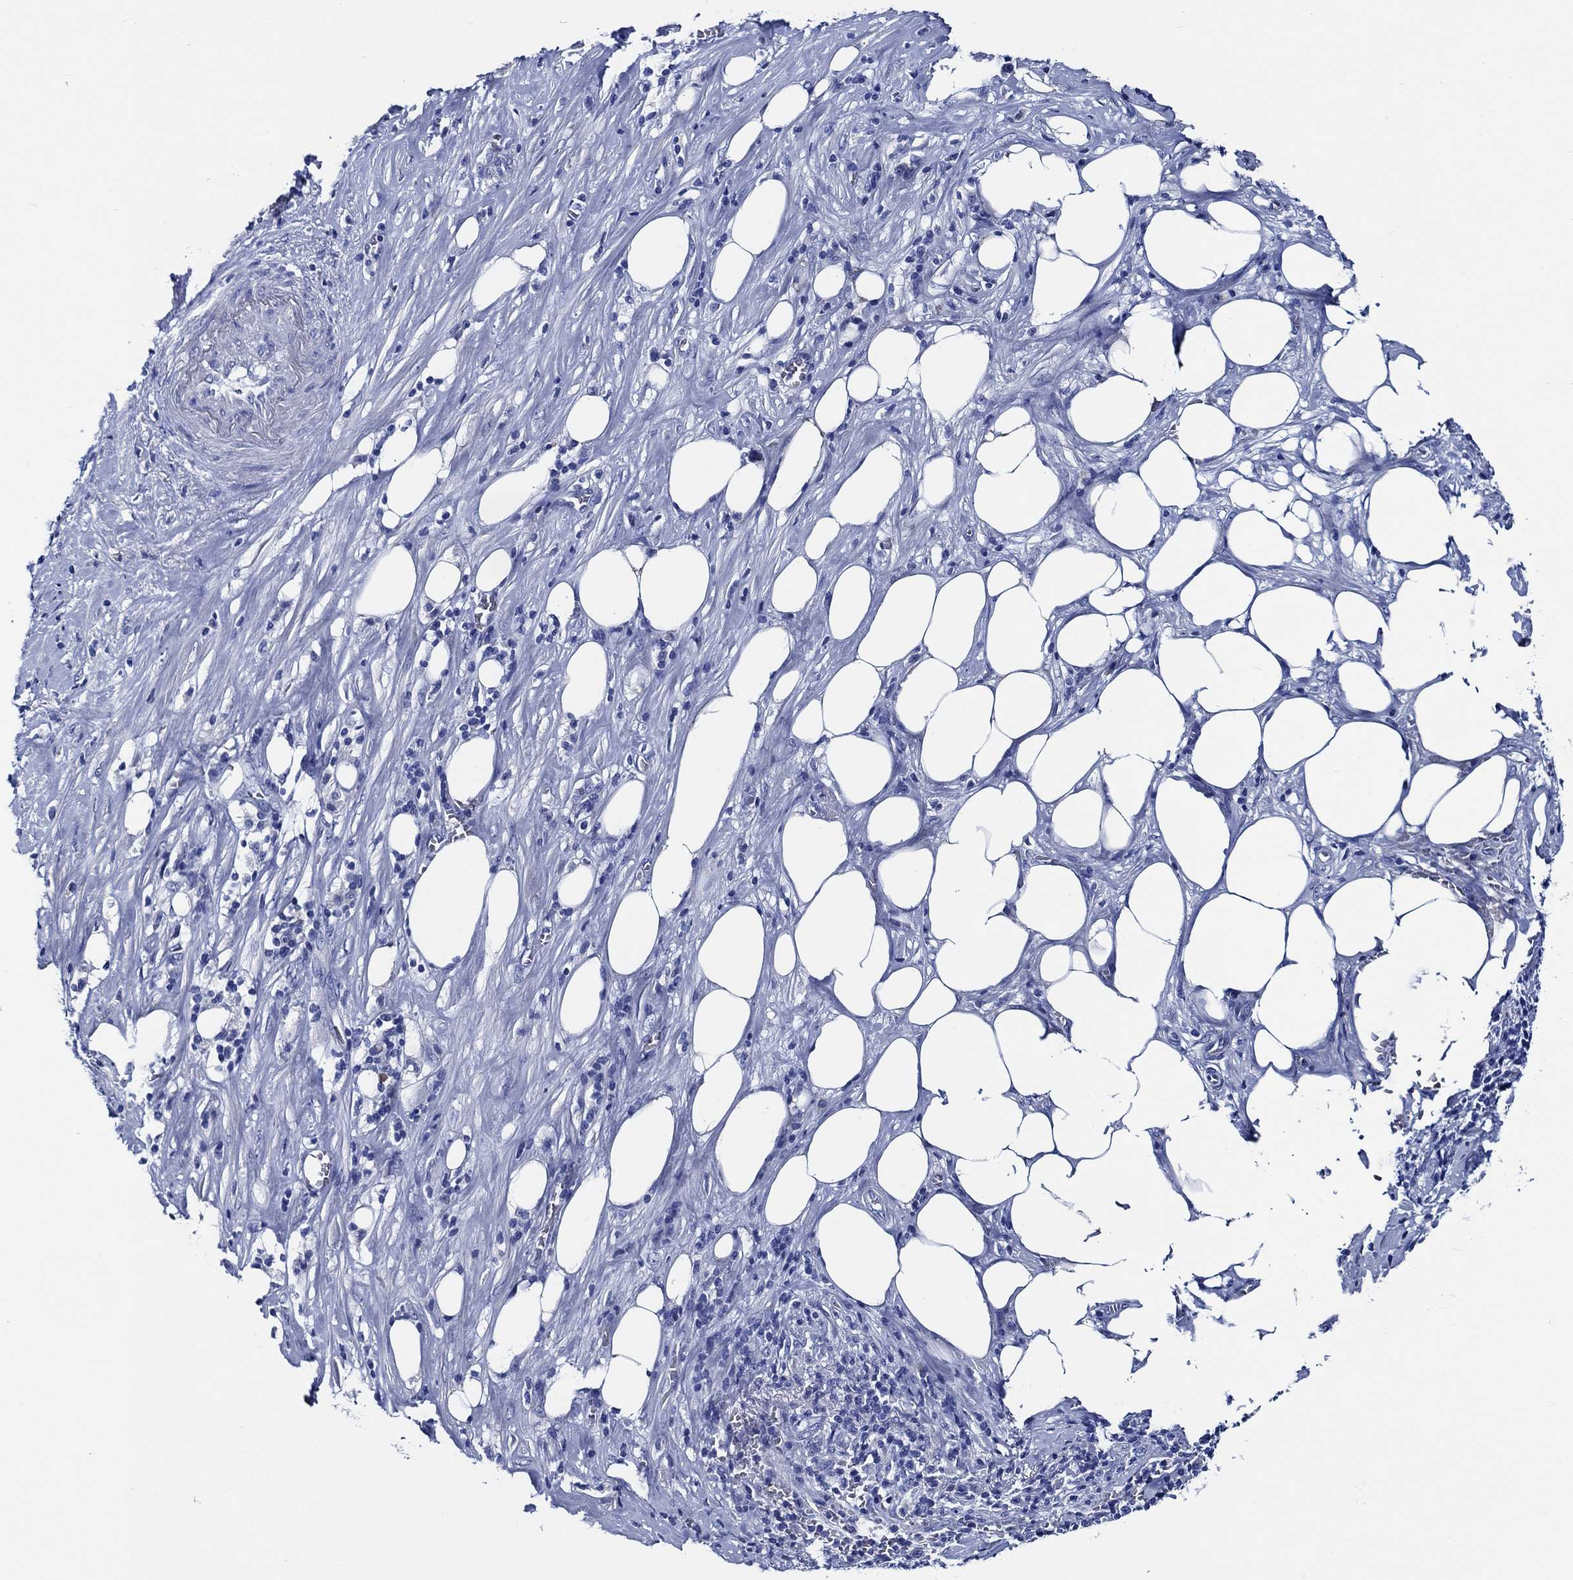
{"staining": {"intensity": "negative", "quantity": "none", "location": "none"}, "tissue": "pancreatic cancer", "cell_type": "Tumor cells", "image_type": "cancer", "snomed": [{"axis": "morphology", "description": "Adenocarcinoma, NOS"}, {"axis": "topography", "description": "Pancreas"}], "caption": "Pancreatic adenocarcinoma was stained to show a protein in brown. There is no significant staining in tumor cells.", "gene": "WDR62", "patient": {"sex": "male", "age": 57}}